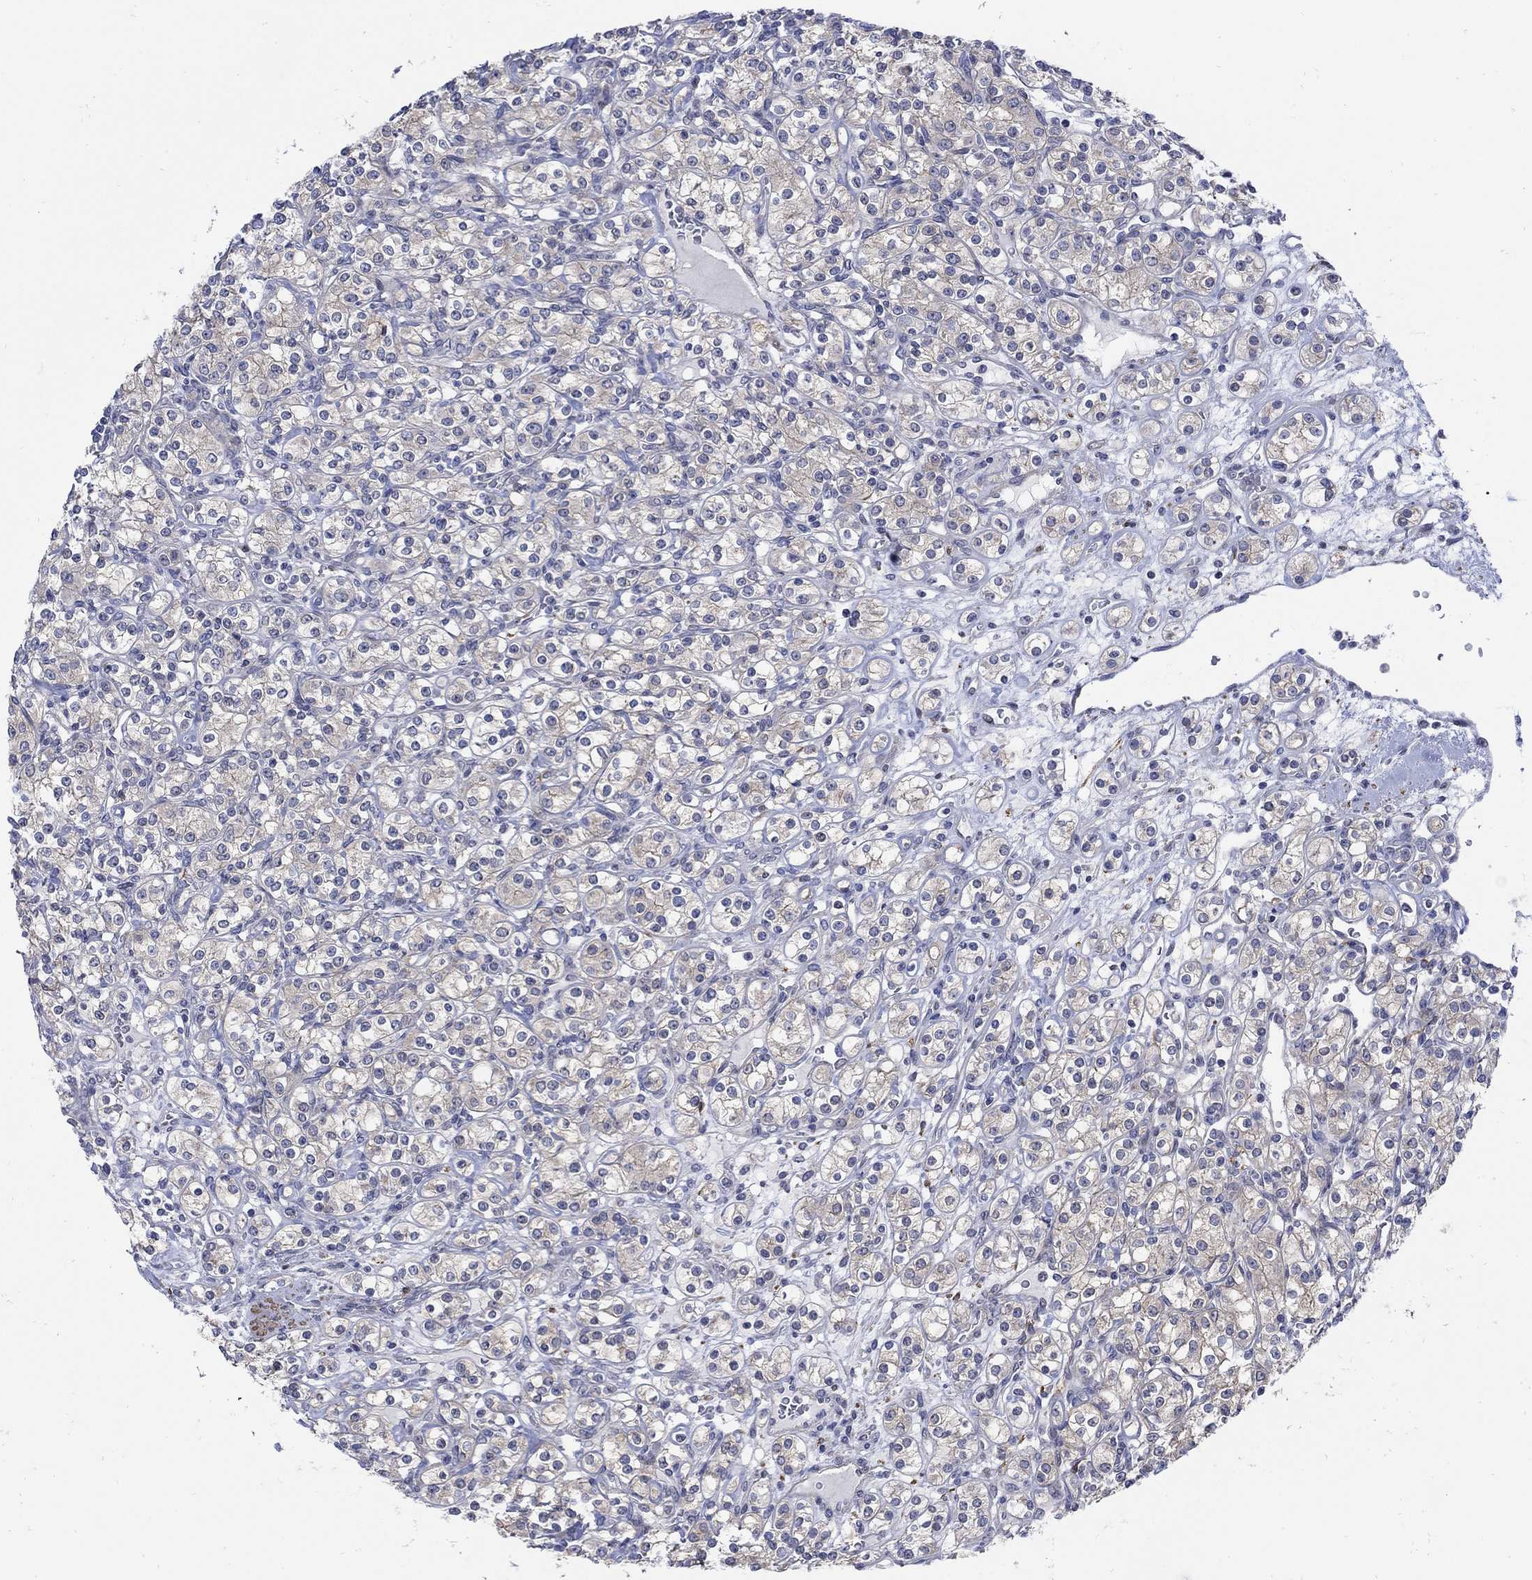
{"staining": {"intensity": "weak", "quantity": "<25%", "location": "cytoplasmic/membranous"}, "tissue": "renal cancer", "cell_type": "Tumor cells", "image_type": "cancer", "snomed": [{"axis": "morphology", "description": "Adenocarcinoma, NOS"}, {"axis": "topography", "description": "Kidney"}], "caption": "A high-resolution photomicrograph shows immunohistochemistry (IHC) staining of adenocarcinoma (renal), which displays no significant staining in tumor cells.", "gene": "SCN7A", "patient": {"sex": "male", "age": 77}}